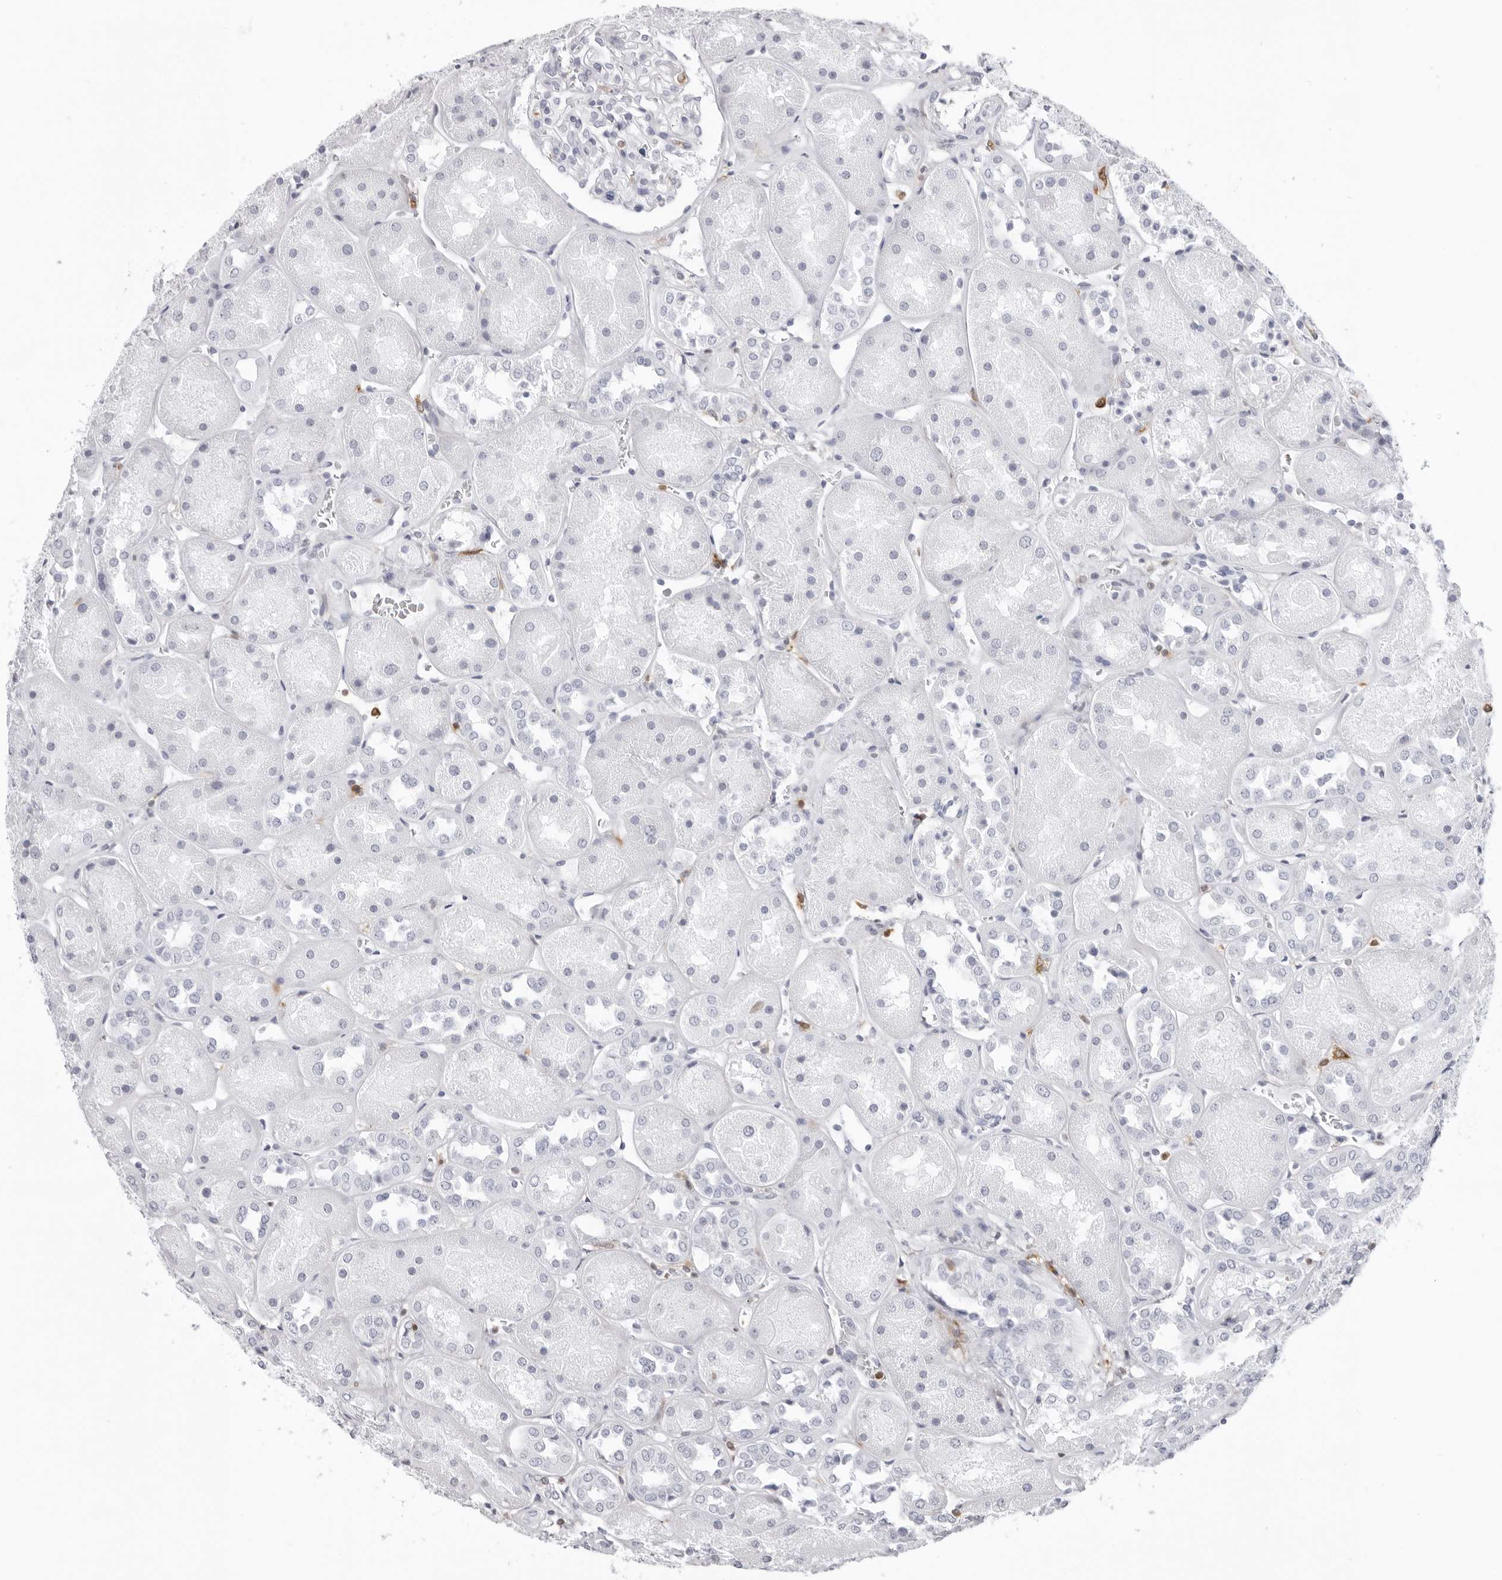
{"staining": {"intensity": "negative", "quantity": "none", "location": "none"}, "tissue": "kidney", "cell_type": "Cells in glomeruli", "image_type": "normal", "snomed": [{"axis": "morphology", "description": "Normal tissue, NOS"}, {"axis": "topography", "description": "Kidney"}], "caption": "The immunohistochemistry (IHC) histopathology image has no significant expression in cells in glomeruli of kidney.", "gene": "FMNL1", "patient": {"sex": "male", "age": 70}}